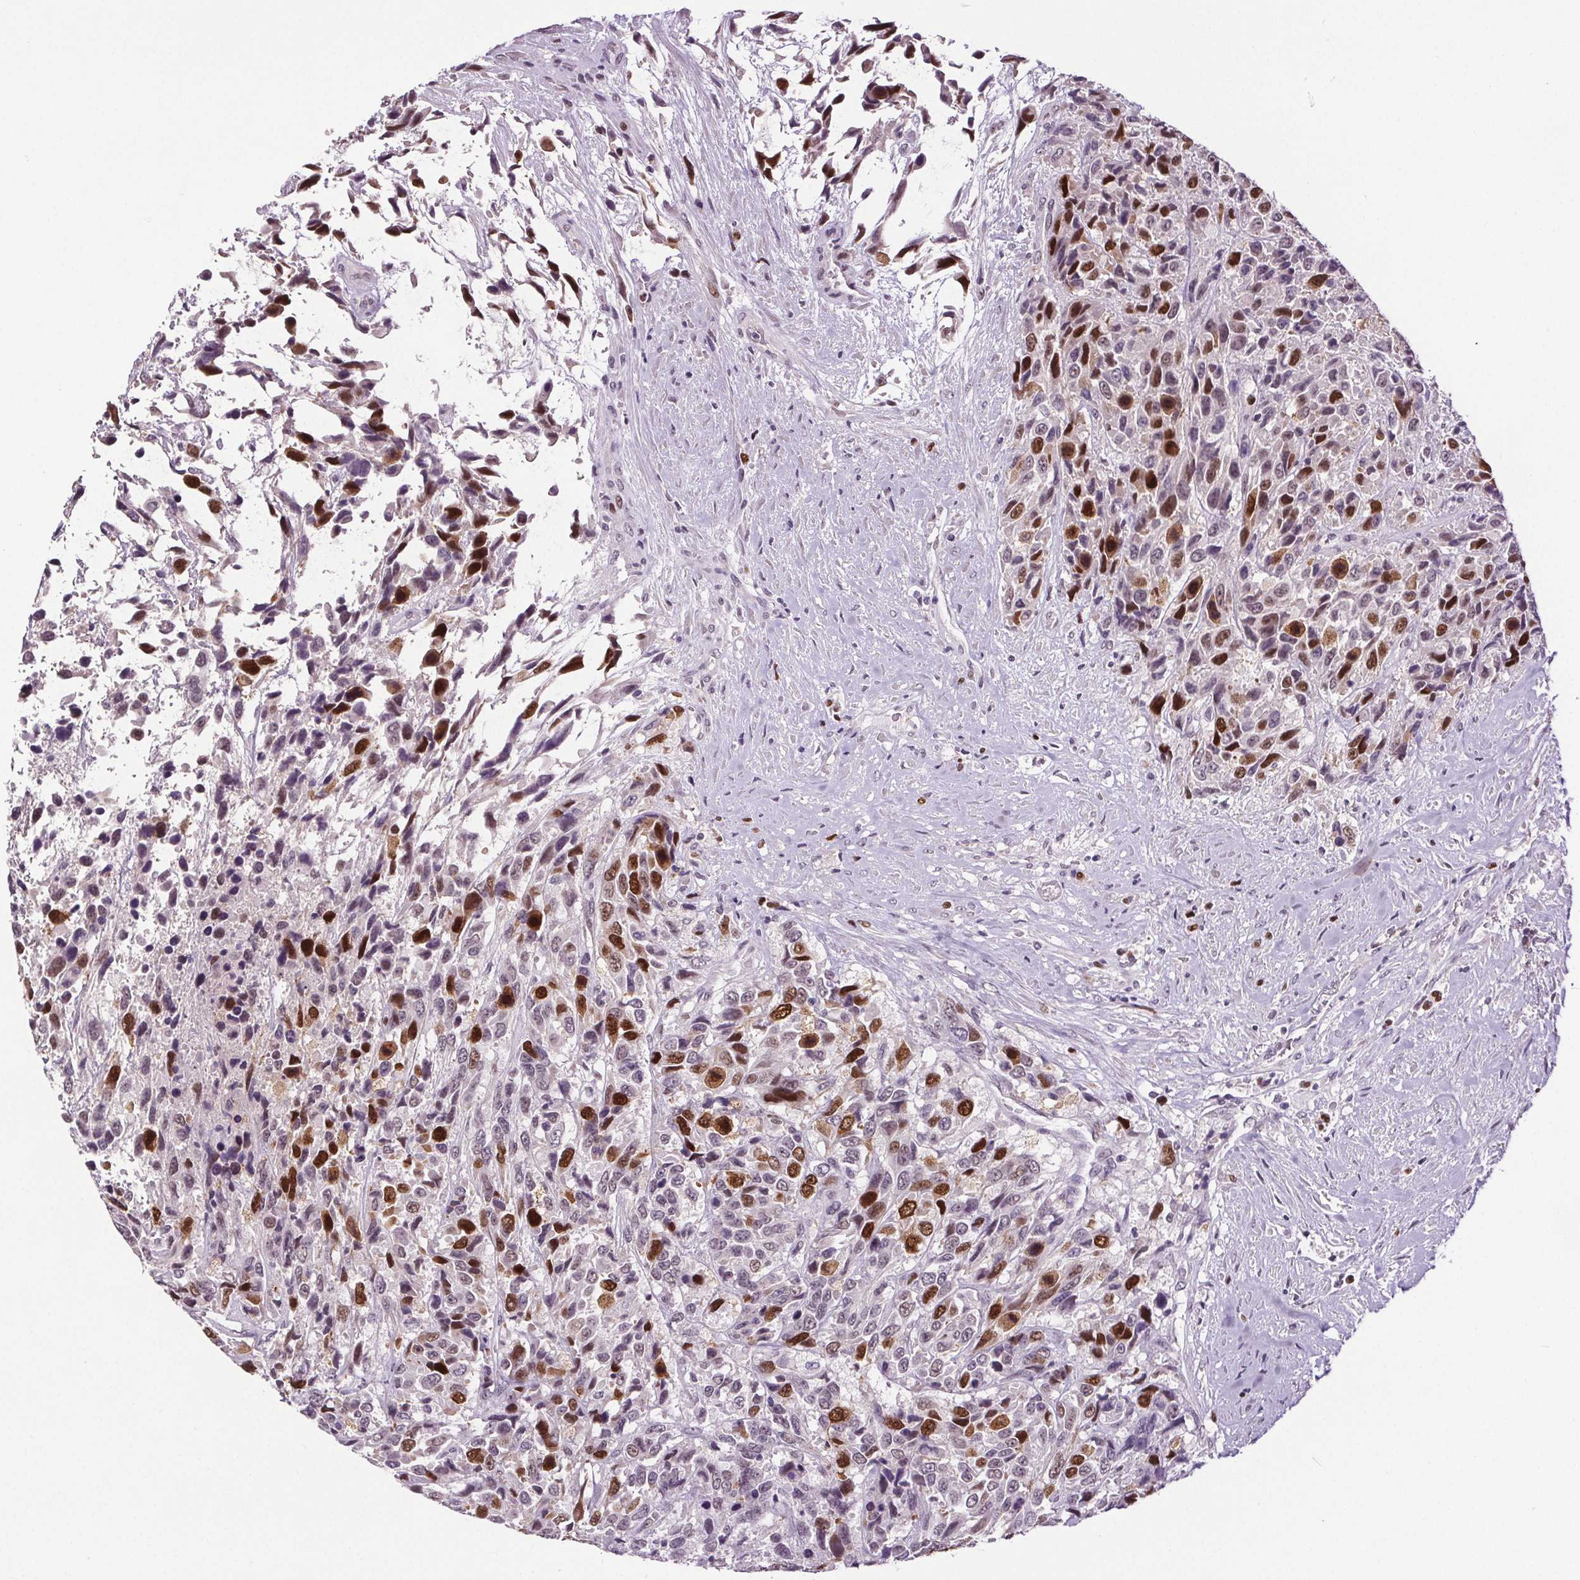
{"staining": {"intensity": "strong", "quantity": "25%-75%", "location": "nuclear"}, "tissue": "urothelial cancer", "cell_type": "Tumor cells", "image_type": "cancer", "snomed": [{"axis": "morphology", "description": "Urothelial carcinoma, High grade"}, {"axis": "topography", "description": "Urinary bladder"}], "caption": "The histopathology image shows staining of urothelial cancer, revealing strong nuclear protein staining (brown color) within tumor cells.", "gene": "CENPF", "patient": {"sex": "female", "age": 70}}